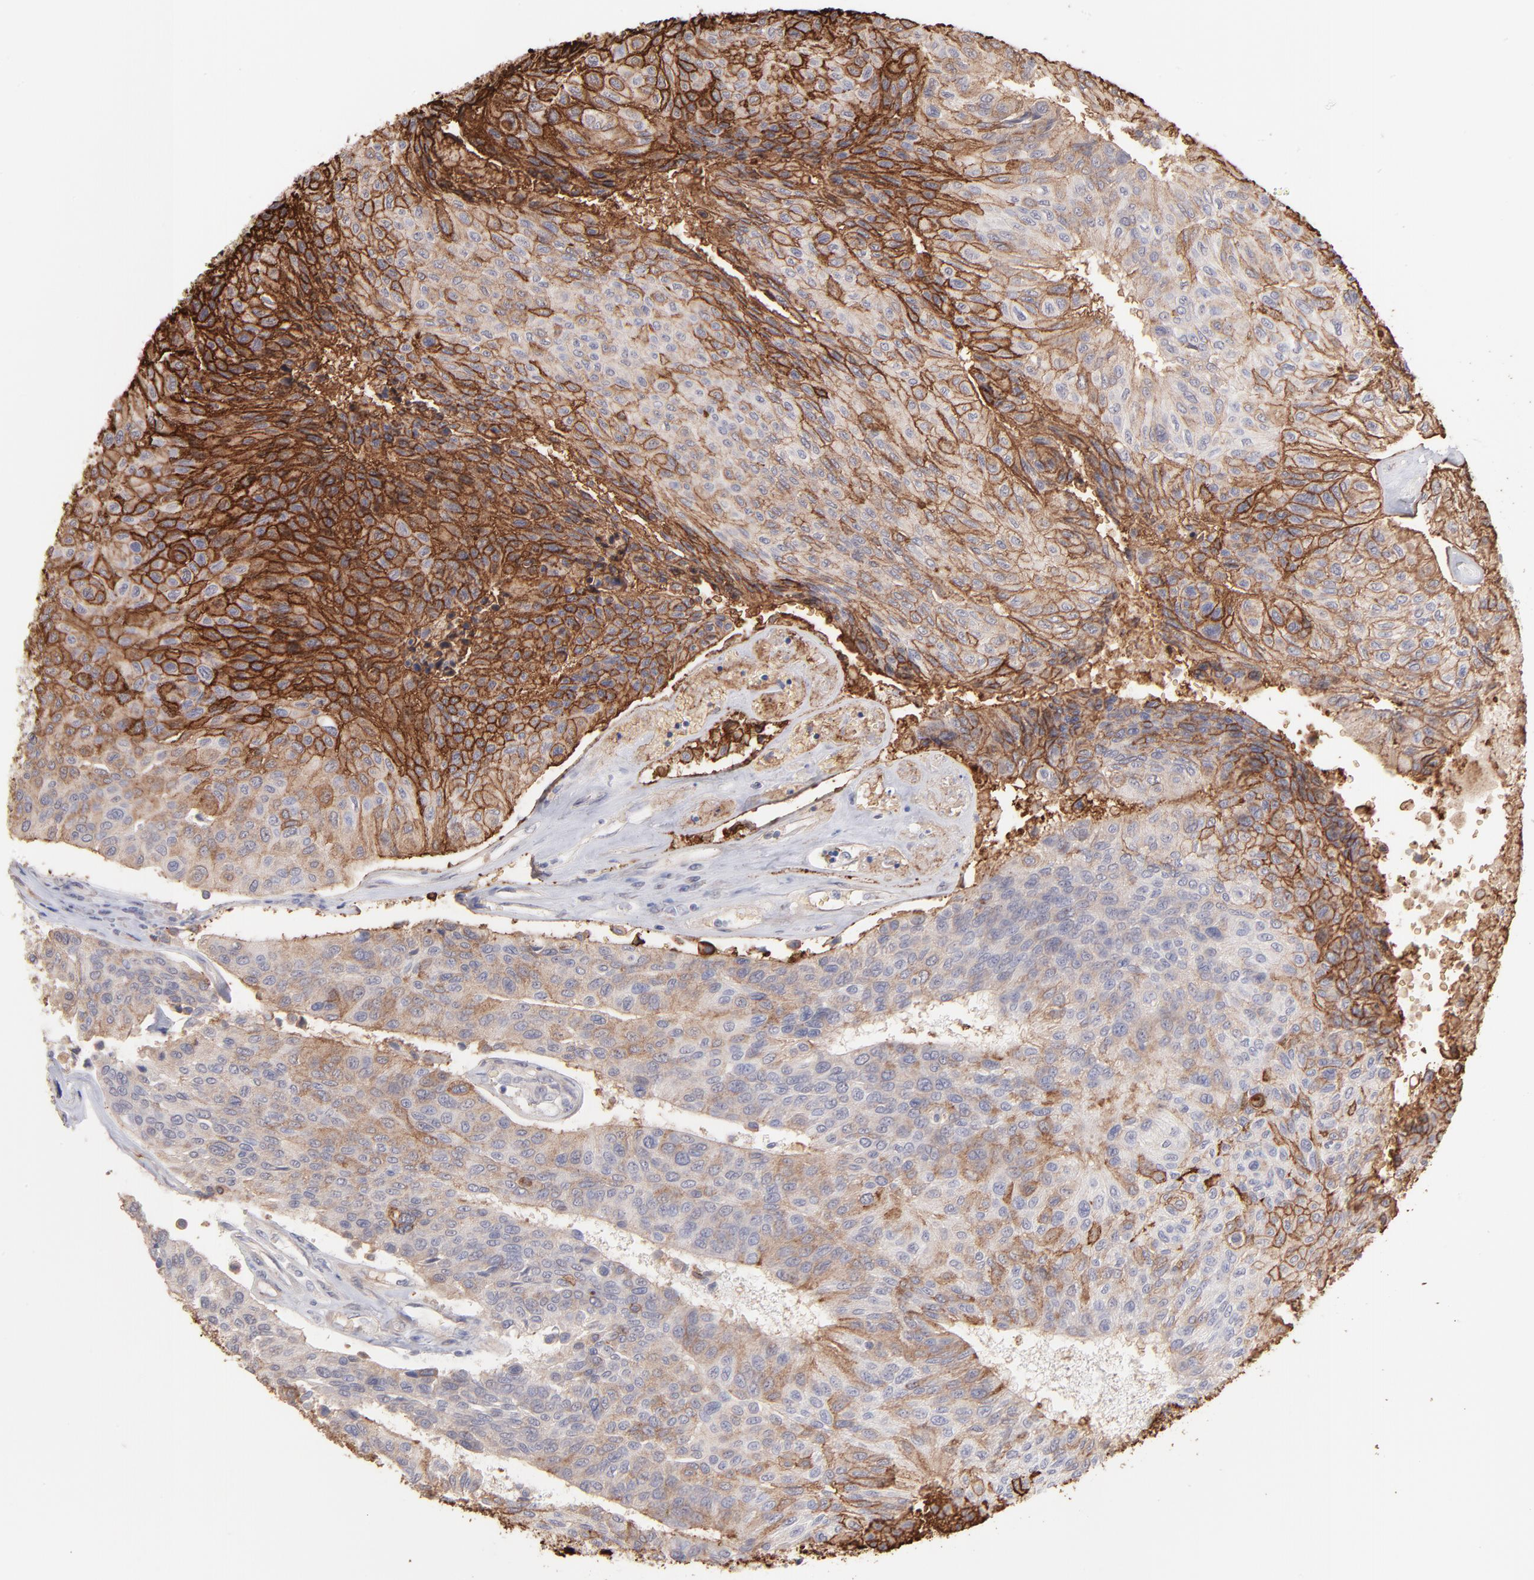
{"staining": {"intensity": "strong", "quantity": "25%-75%", "location": "cytoplasmic/membranous"}, "tissue": "urothelial cancer", "cell_type": "Tumor cells", "image_type": "cancer", "snomed": [{"axis": "morphology", "description": "Urothelial carcinoma, High grade"}, {"axis": "topography", "description": "Urinary bladder"}], "caption": "Tumor cells exhibit high levels of strong cytoplasmic/membranous expression in about 25%-75% of cells in high-grade urothelial carcinoma. (Stains: DAB in brown, nuclei in blue, Microscopy: brightfield microscopy at high magnification).", "gene": "F13B", "patient": {"sex": "male", "age": 66}}